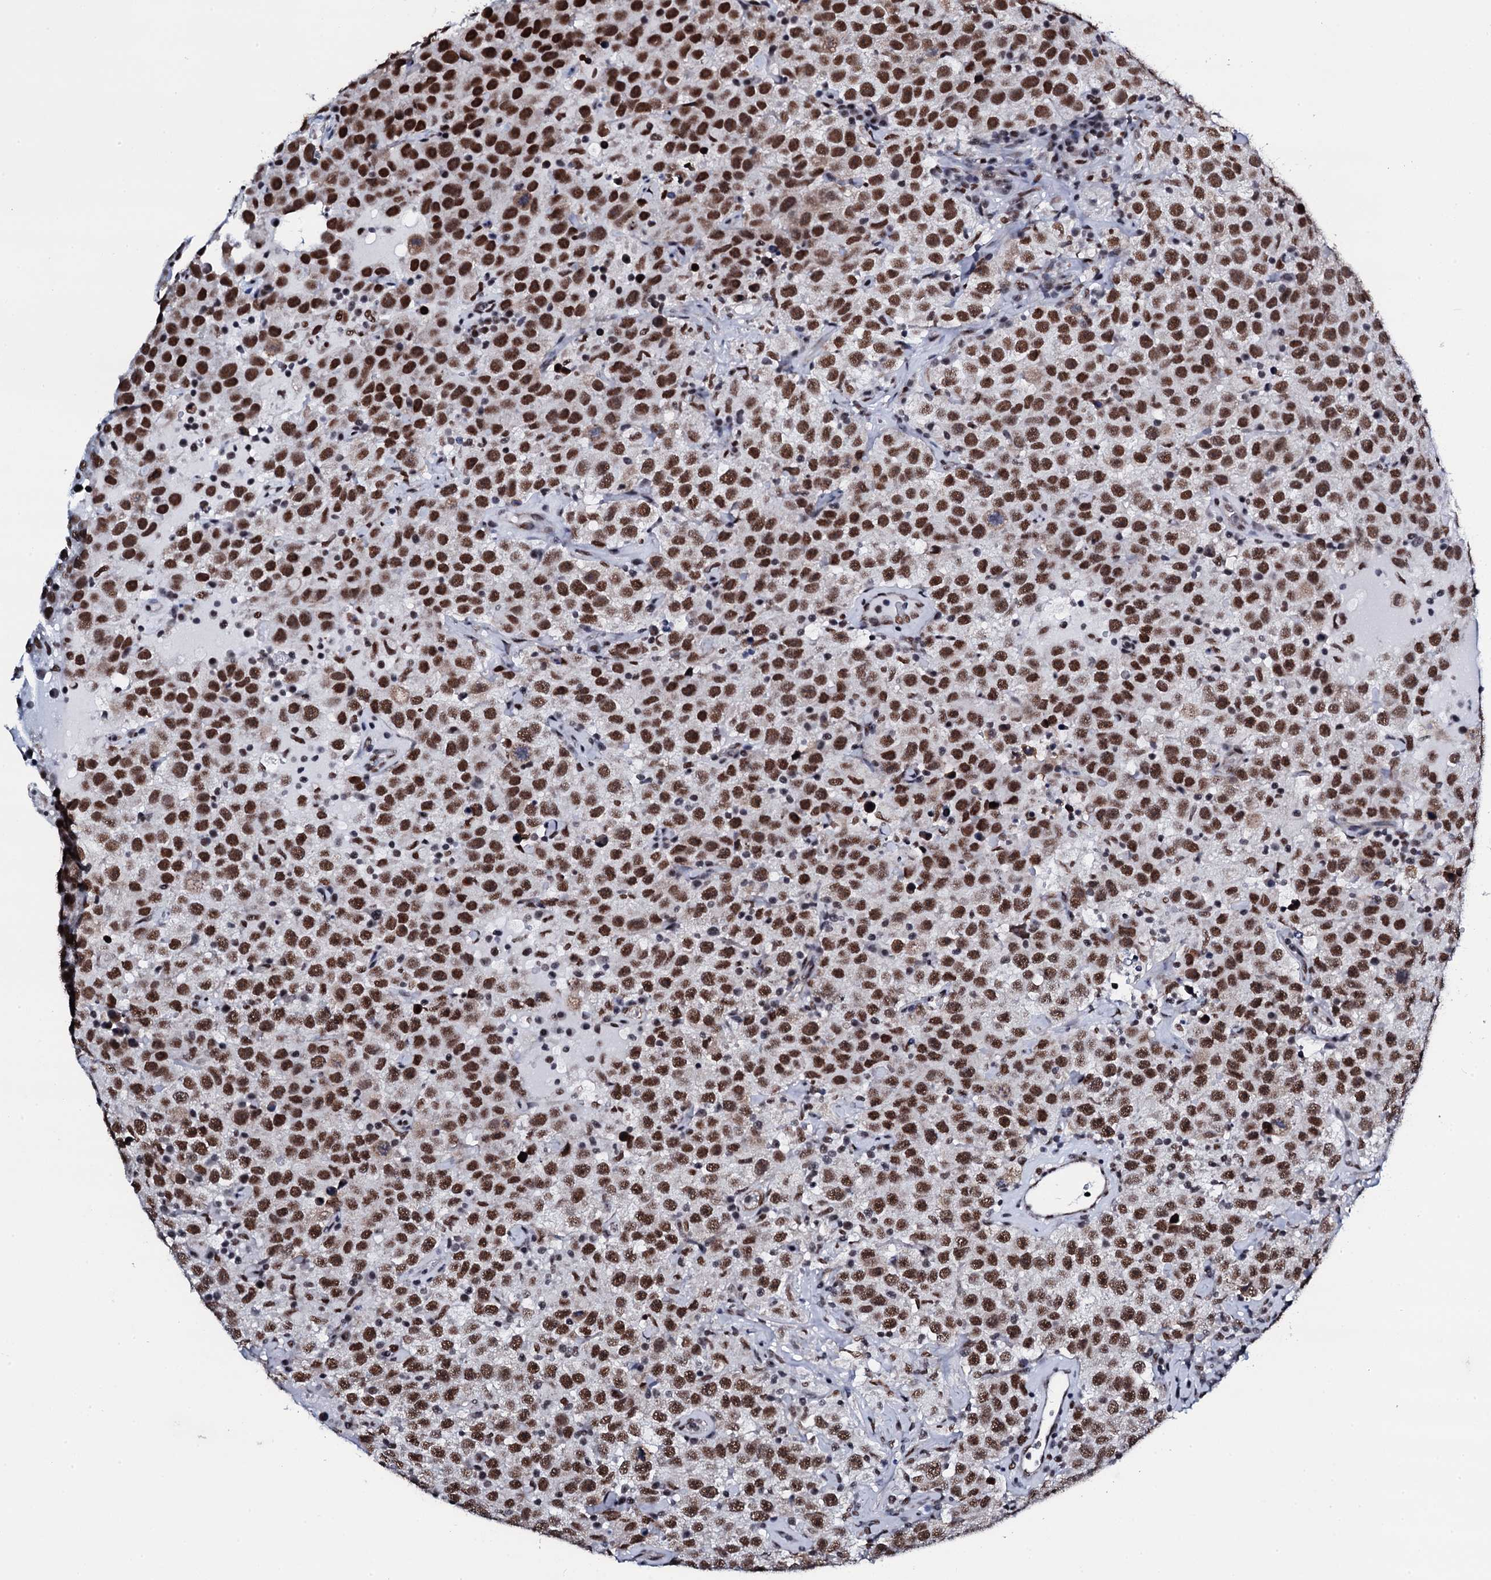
{"staining": {"intensity": "strong", "quantity": ">75%", "location": "nuclear"}, "tissue": "testis cancer", "cell_type": "Tumor cells", "image_type": "cancer", "snomed": [{"axis": "morphology", "description": "Seminoma, NOS"}, {"axis": "topography", "description": "Testis"}], "caption": "Seminoma (testis) stained for a protein (brown) demonstrates strong nuclear positive expression in approximately >75% of tumor cells.", "gene": "CWC15", "patient": {"sex": "male", "age": 41}}